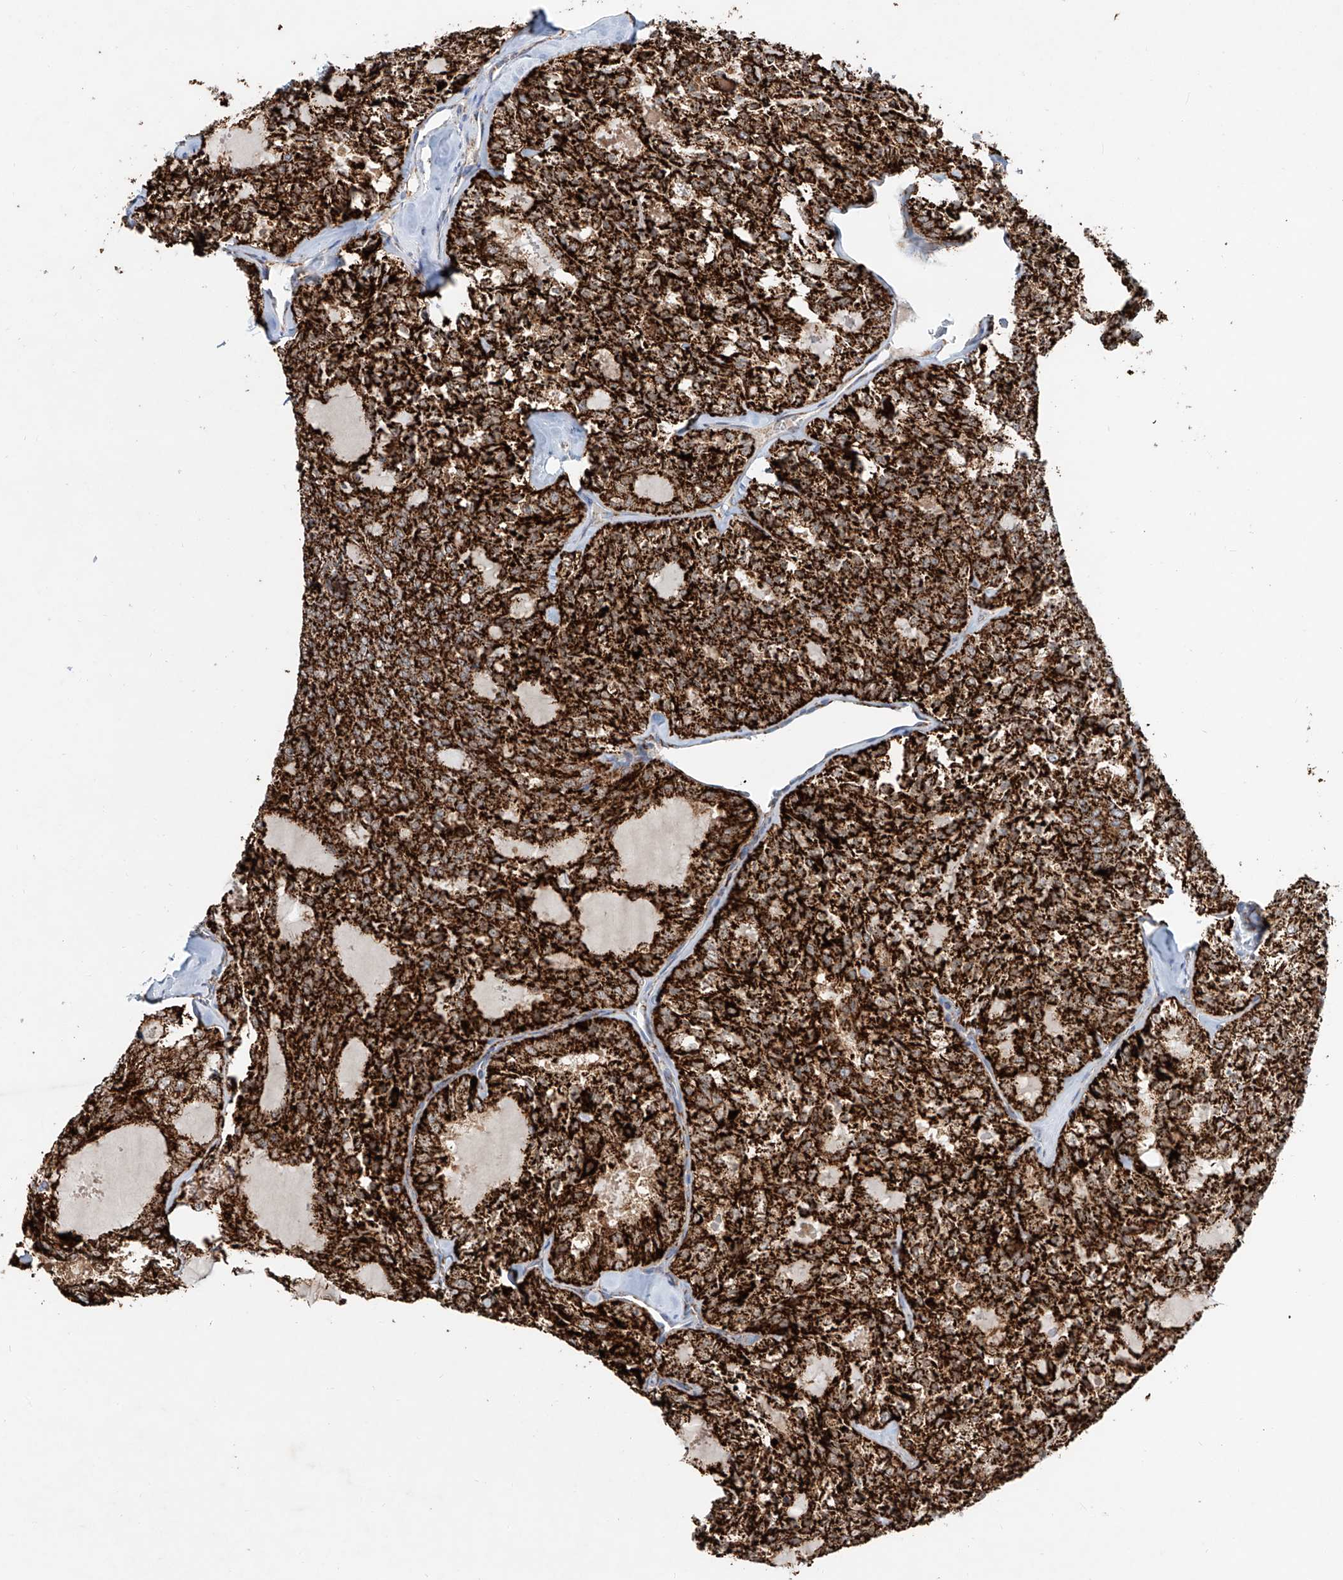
{"staining": {"intensity": "strong", "quantity": ">75%", "location": "cytoplasmic/membranous"}, "tissue": "thyroid cancer", "cell_type": "Tumor cells", "image_type": "cancer", "snomed": [{"axis": "morphology", "description": "Follicular adenoma carcinoma, NOS"}, {"axis": "topography", "description": "Thyroid gland"}], "caption": "Human thyroid cancer stained for a protein (brown) reveals strong cytoplasmic/membranous positive expression in approximately >75% of tumor cells.", "gene": "CARD10", "patient": {"sex": "male", "age": 75}}